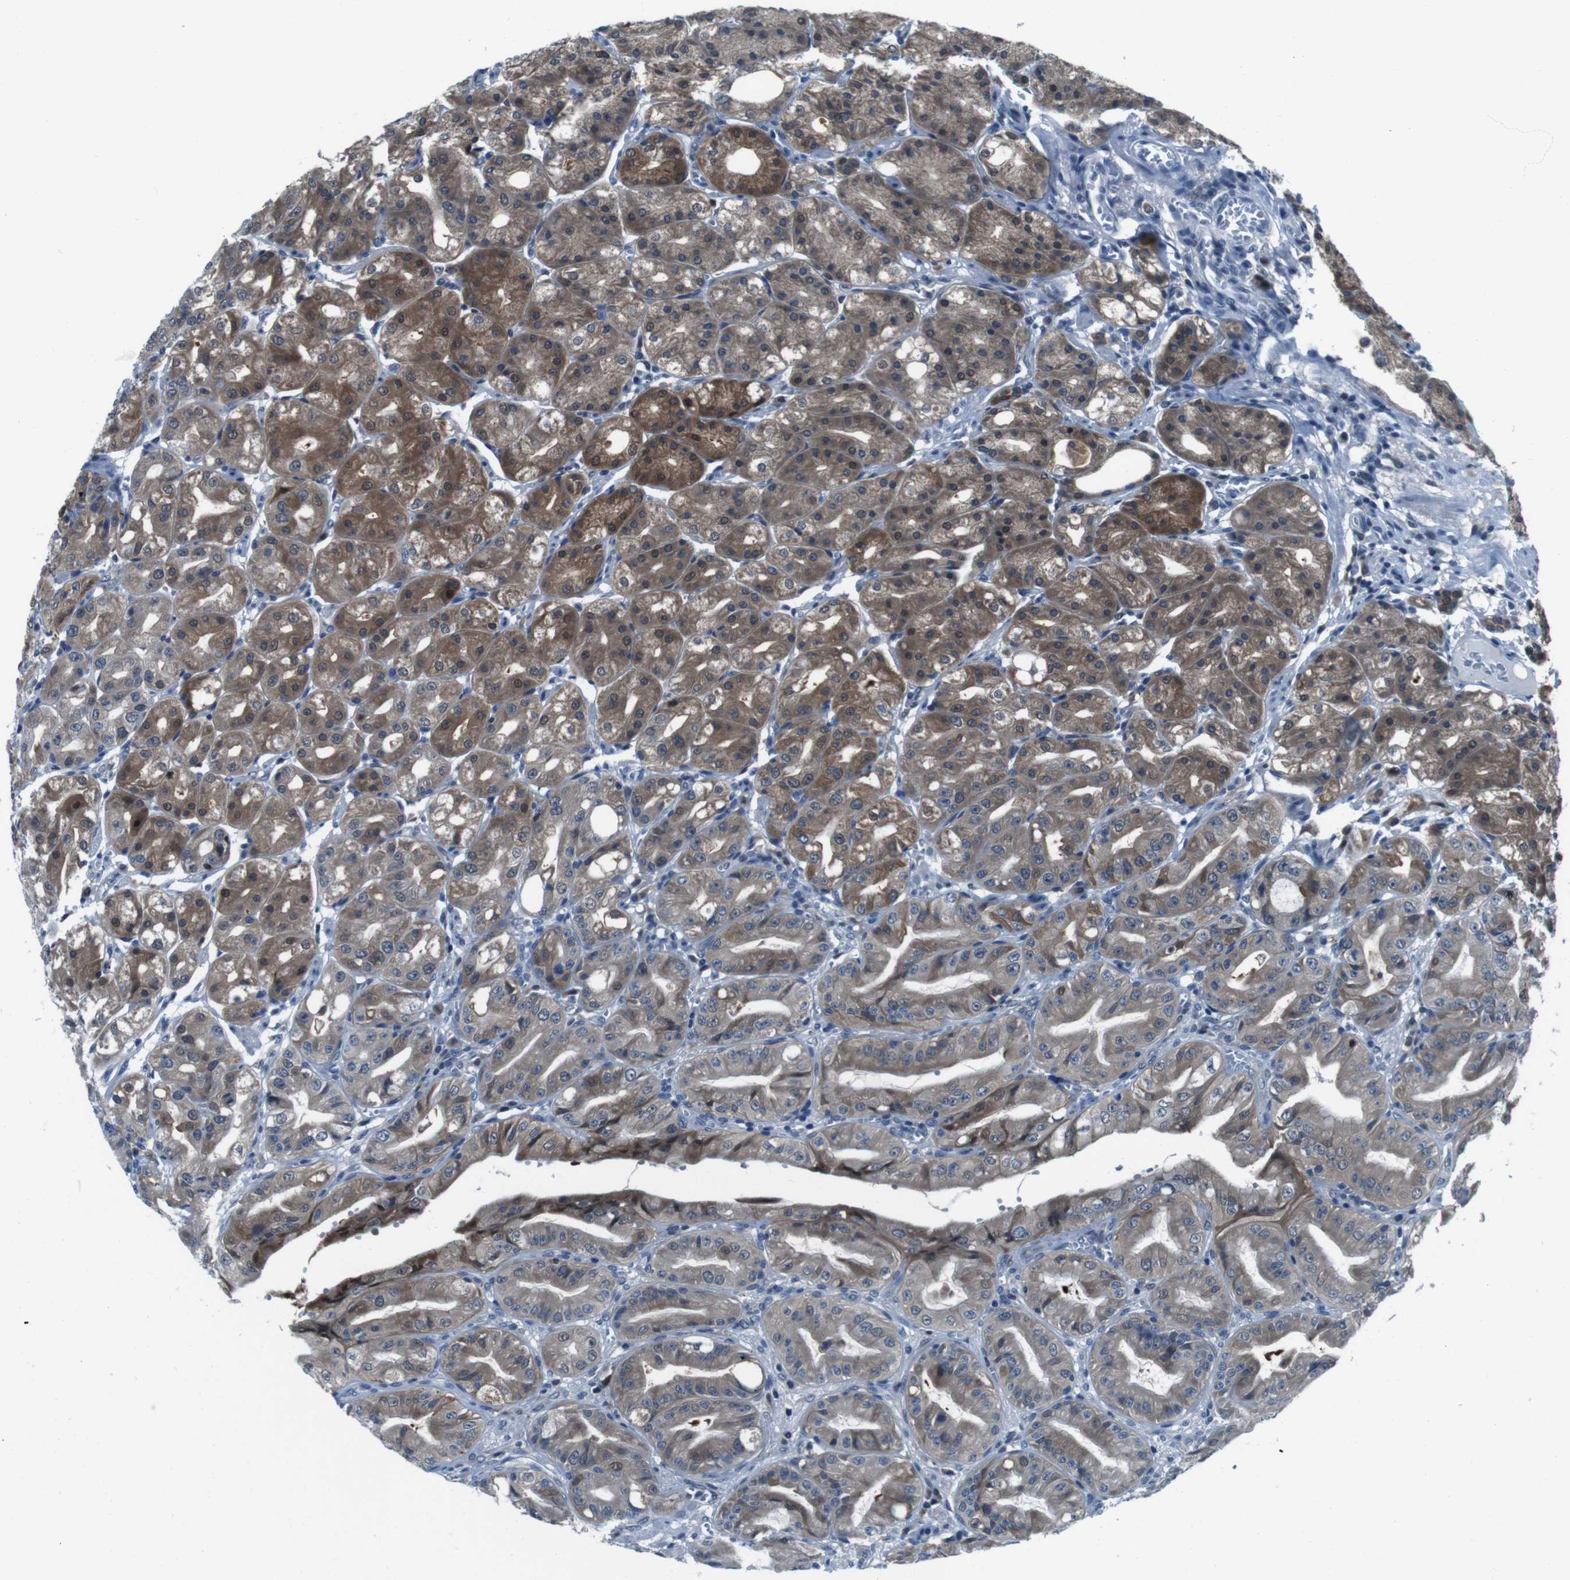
{"staining": {"intensity": "moderate", "quantity": ">75%", "location": "cytoplasmic/membranous"}, "tissue": "stomach", "cell_type": "Glandular cells", "image_type": "normal", "snomed": [{"axis": "morphology", "description": "Normal tissue, NOS"}, {"axis": "topography", "description": "Stomach, lower"}], "caption": "Moderate cytoplasmic/membranous positivity is identified in approximately >75% of glandular cells in normal stomach. Immunohistochemistry stains the protein in brown and the nuclei are stained blue.", "gene": "LRP5", "patient": {"sex": "male", "age": 71}}